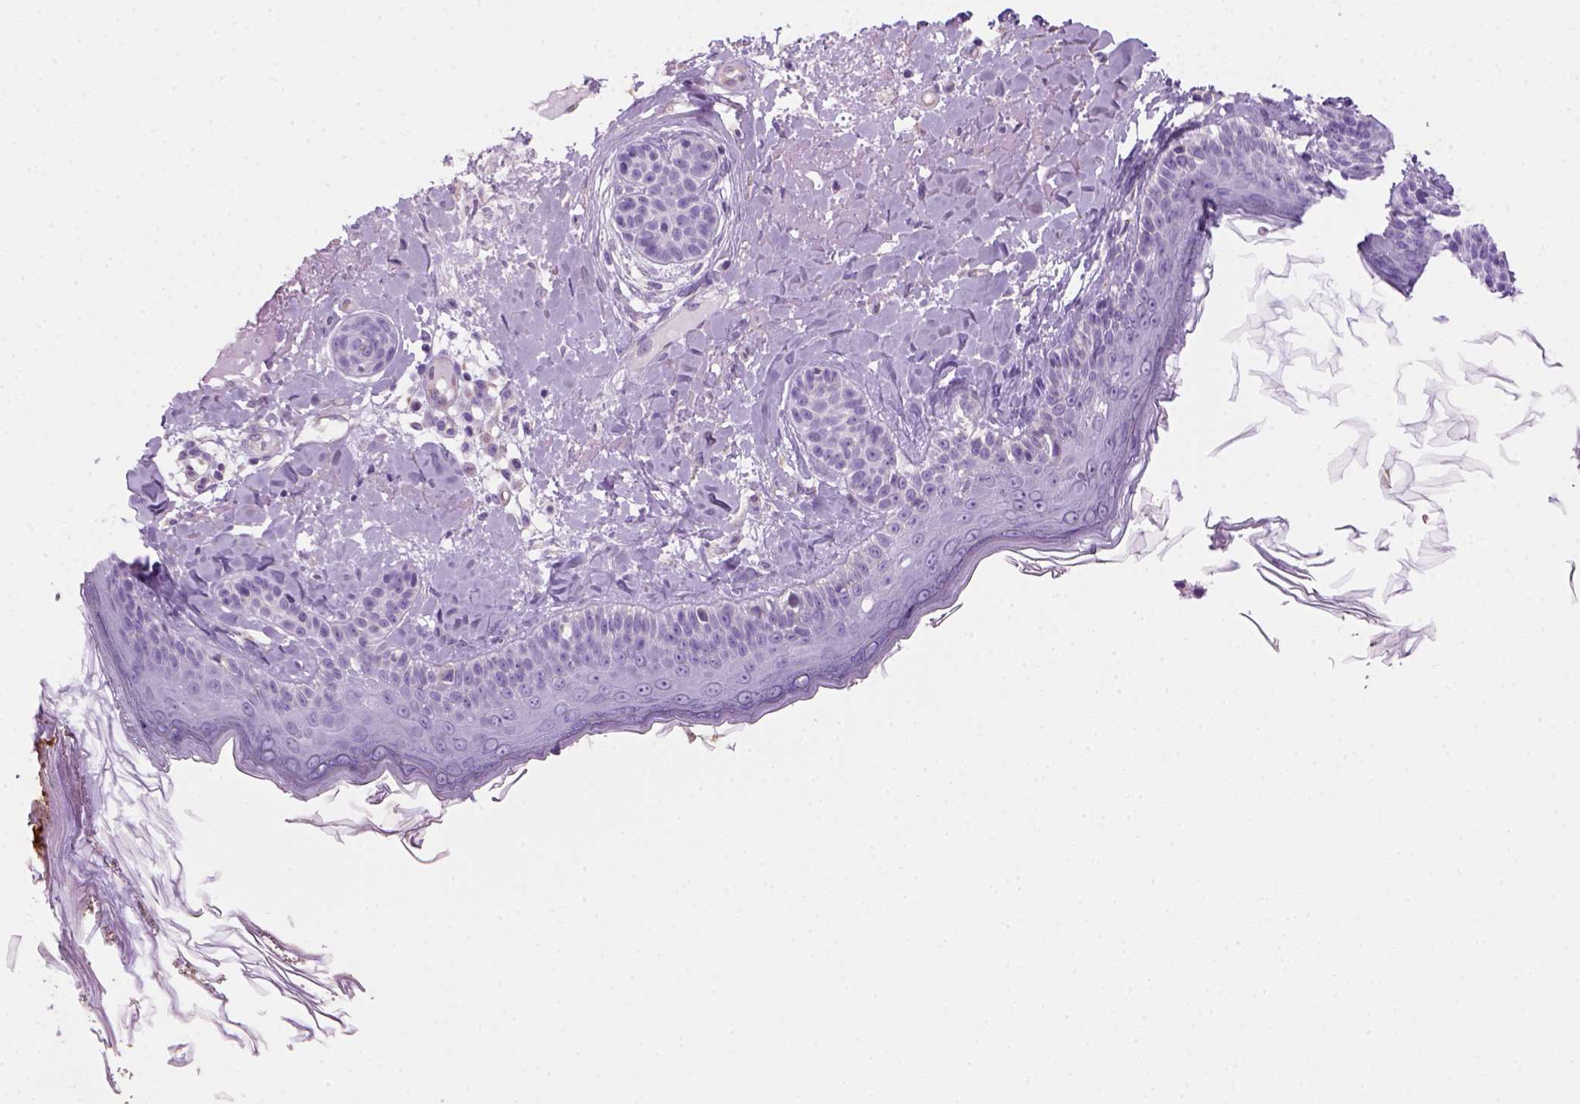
{"staining": {"intensity": "negative", "quantity": "none", "location": "none"}, "tissue": "skin", "cell_type": "Fibroblasts", "image_type": "normal", "snomed": [{"axis": "morphology", "description": "Normal tissue, NOS"}, {"axis": "topography", "description": "Skin"}], "caption": "Normal skin was stained to show a protein in brown. There is no significant expression in fibroblasts. Nuclei are stained in blue.", "gene": "ARHGEF33", "patient": {"sex": "male", "age": 73}}